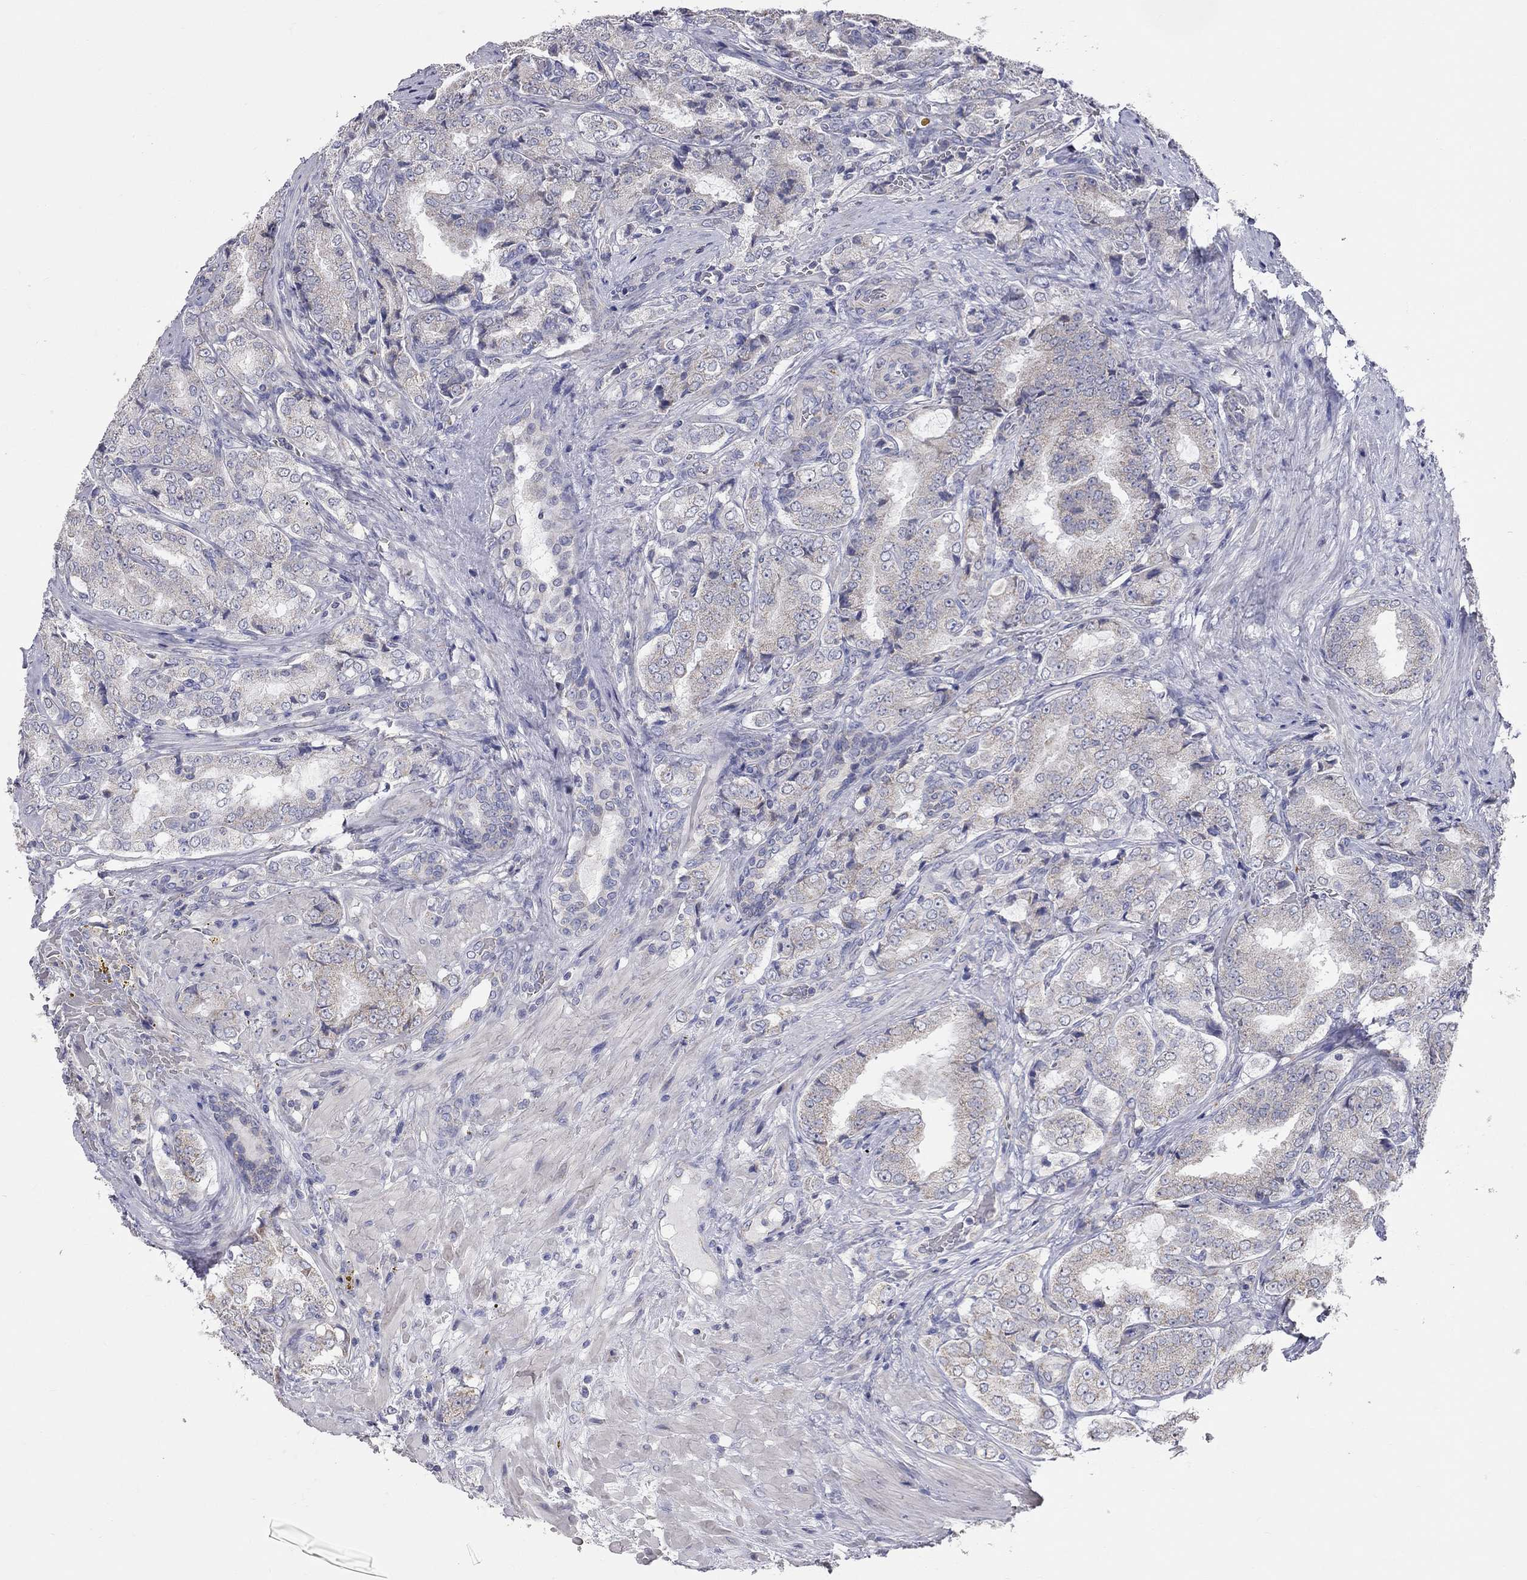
{"staining": {"intensity": "negative", "quantity": "none", "location": "none"}, "tissue": "prostate cancer", "cell_type": "Tumor cells", "image_type": "cancer", "snomed": [{"axis": "morphology", "description": "Adenocarcinoma, NOS"}, {"axis": "topography", "description": "Prostate"}], "caption": "Prostate adenocarcinoma was stained to show a protein in brown. There is no significant staining in tumor cells.", "gene": "CFAP161", "patient": {"sex": "male", "age": 65}}